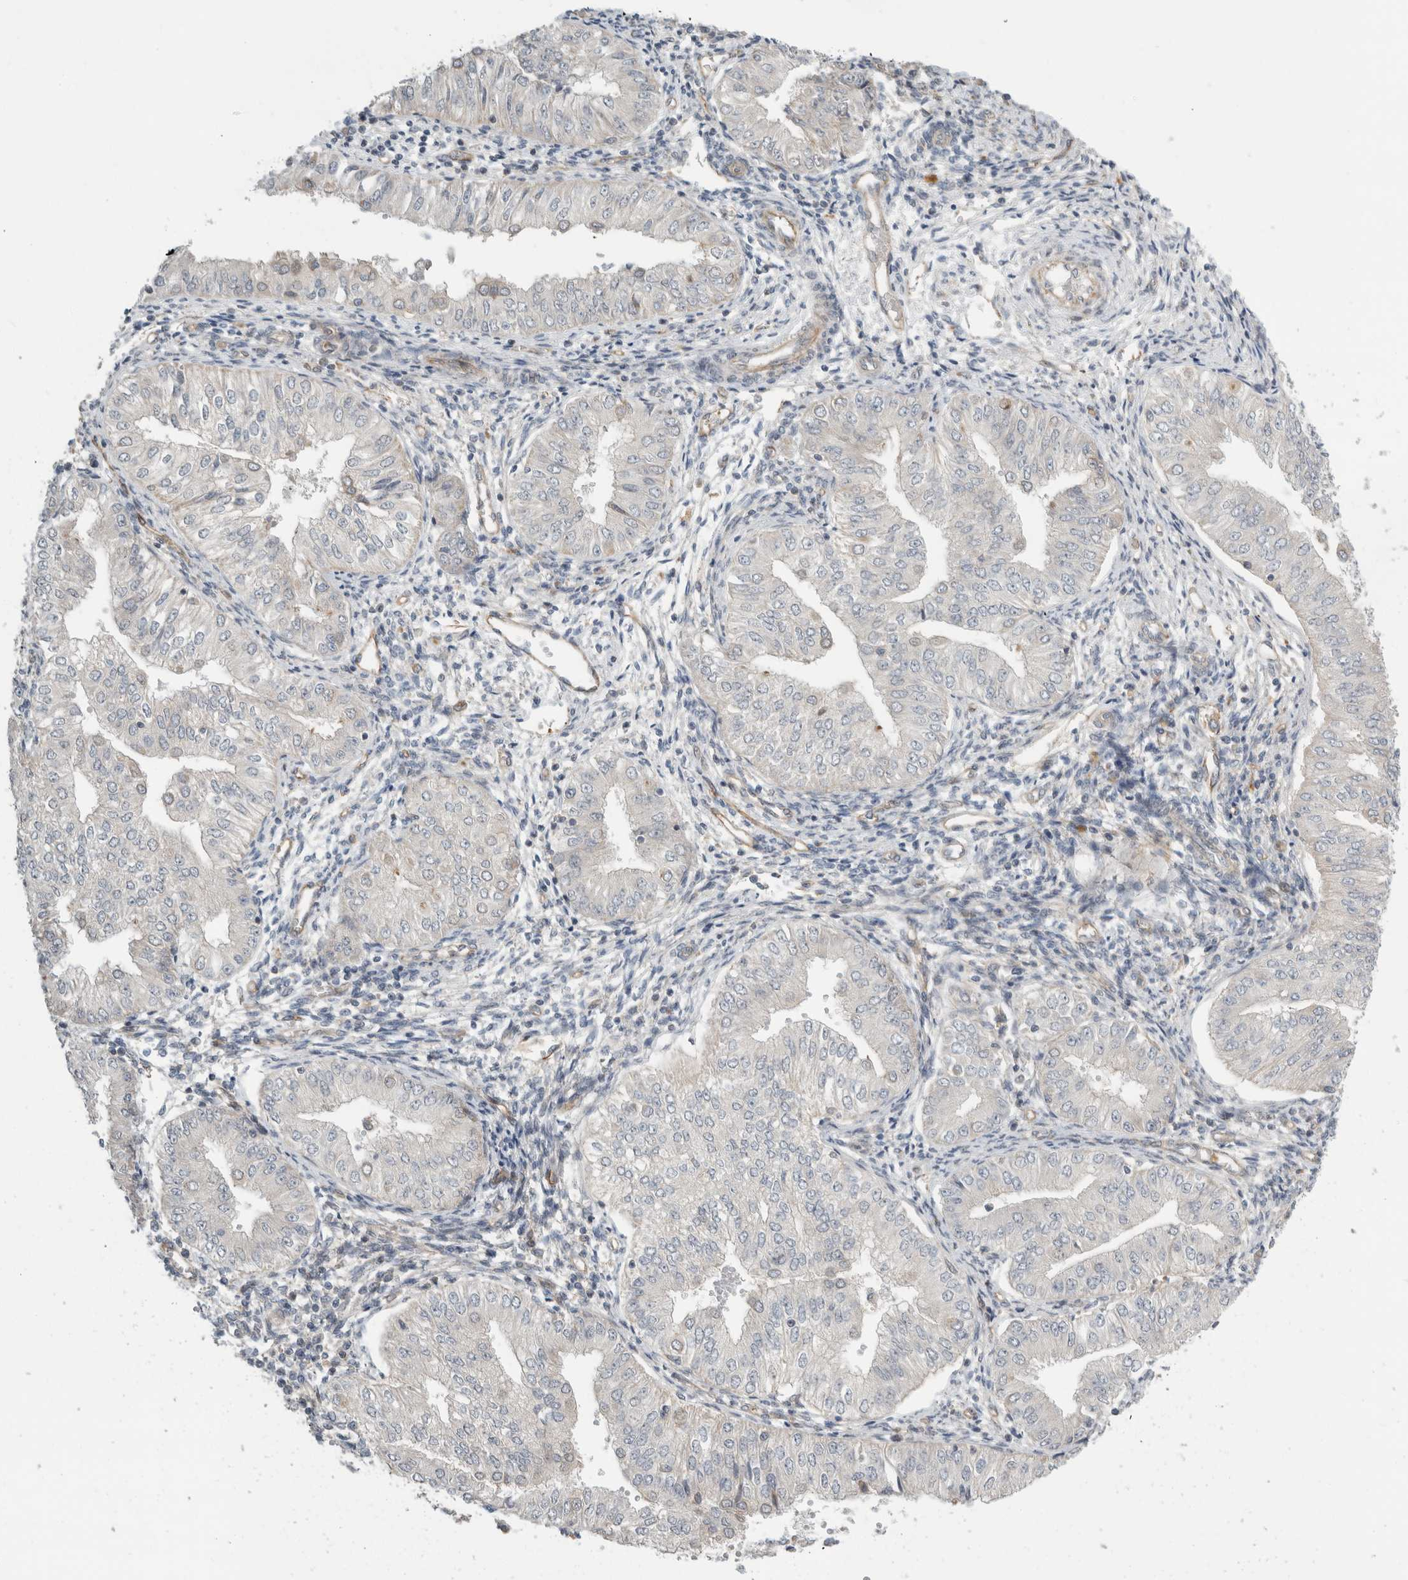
{"staining": {"intensity": "negative", "quantity": "none", "location": "none"}, "tissue": "endometrial cancer", "cell_type": "Tumor cells", "image_type": "cancer", "snomed": [{"axis": "morphology", "description": "Normal tissue, NOS"}, {"axis": "morphology", "description": "Adenocarcinoma, NOS"}, {"axis": "topography", "description": "Endometrium"}], "caption": "The micrograph displays no significant expression in tumor cells of adenocarcinoma (endometrial).", "gene": "KPNA5", "patient": {"sex": "female", "age": 53}}